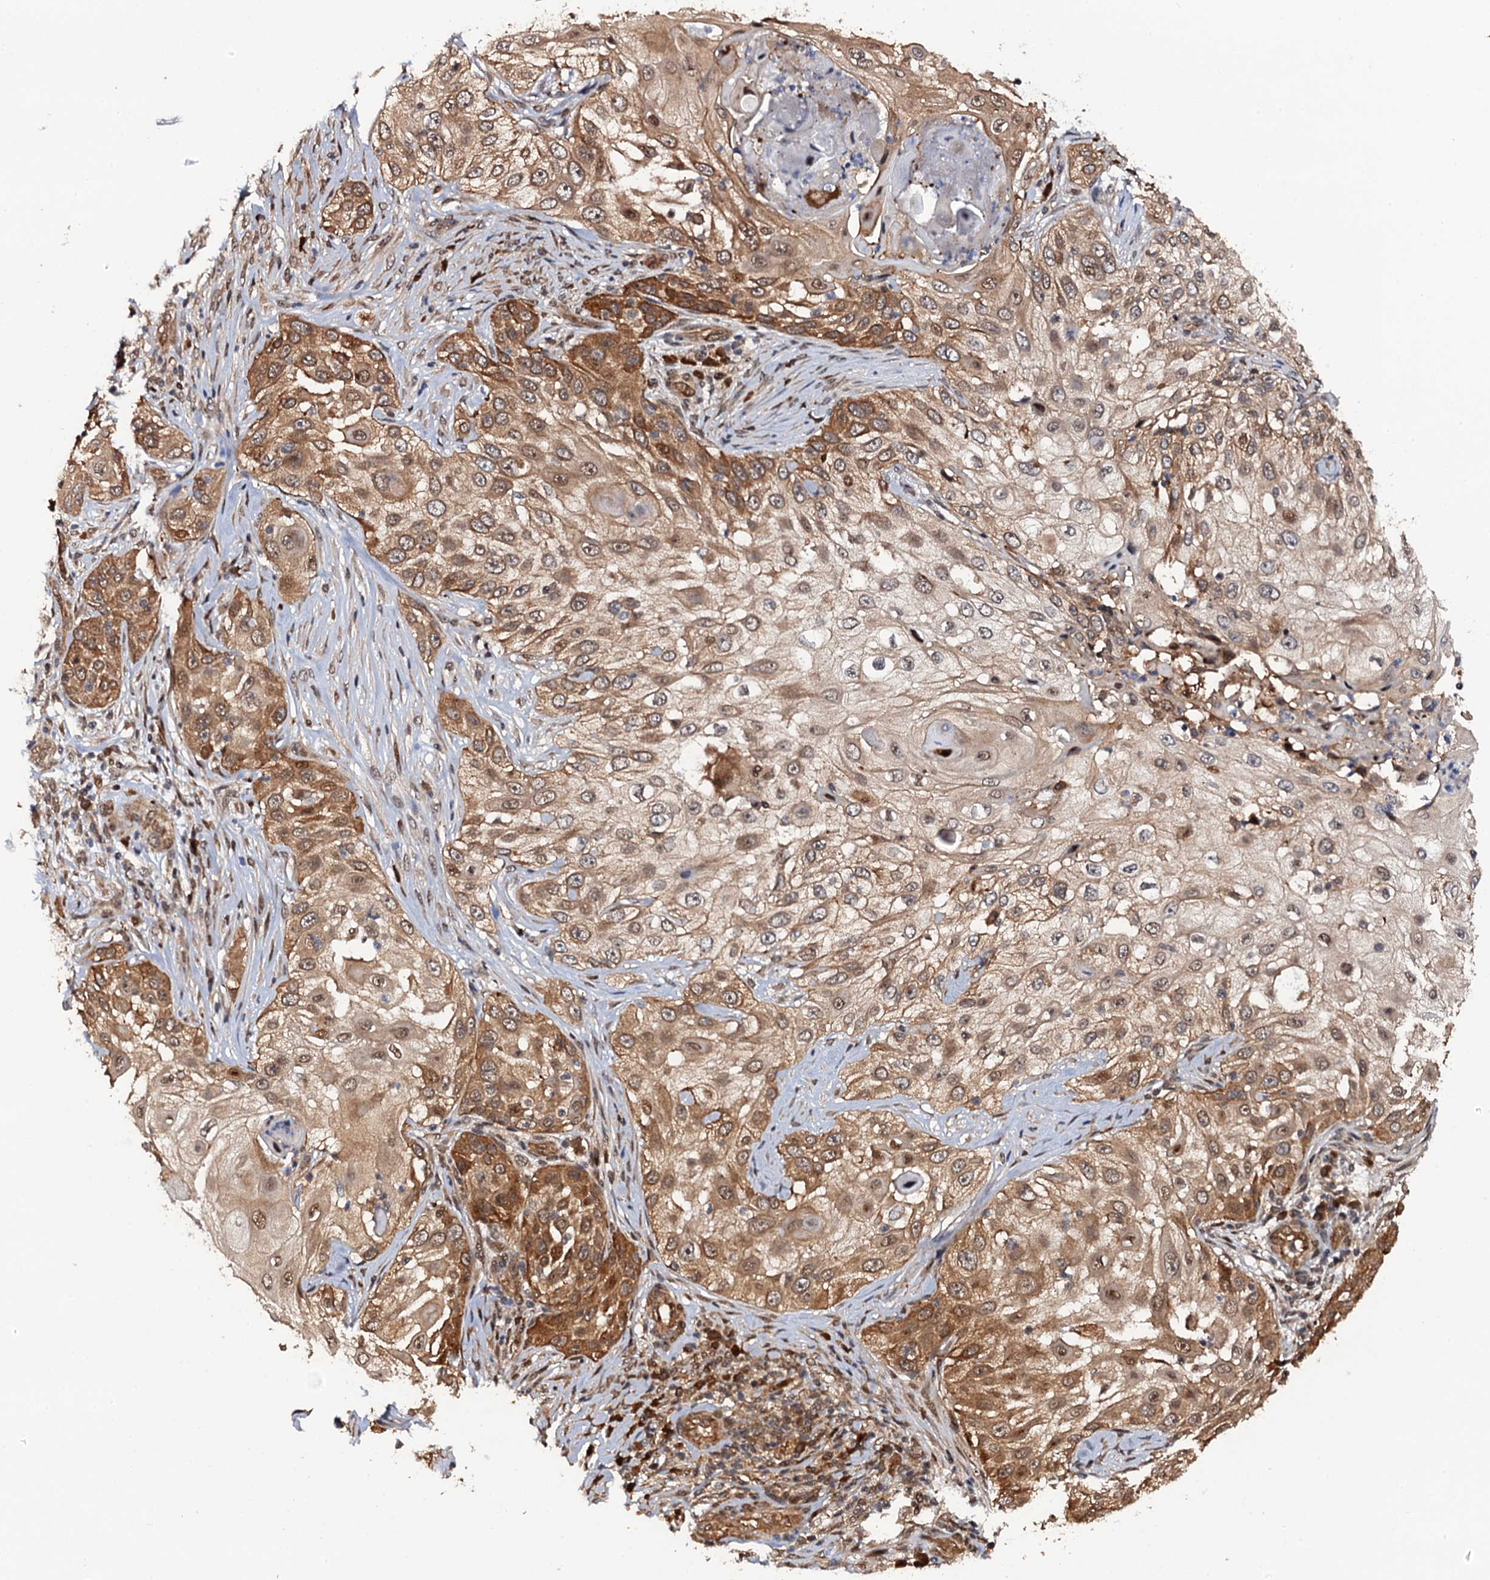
{"staining": {"intensity": "moderate", "quantity": ">75%", "location": "cytoplasmic/membranous,nuclear"}, "tissue": "skin cancer", "cell_type": "Tumor cells", "image_type": "cancer", "snomed": [{"axis": "morphology", "description": "Squamous cell carcinoma, NOS"}, {"axis": "topography", "description": "Skin"}], "caption": "Brown immunohistochemical staining in skin squamous cell carcinoma demonstrates moderate cytoplasmic/membranous and nuclear expression in approximately >75% of tumor cells.", "gene": "CDC23", "patient": {"sex": "female", "age": 44}}